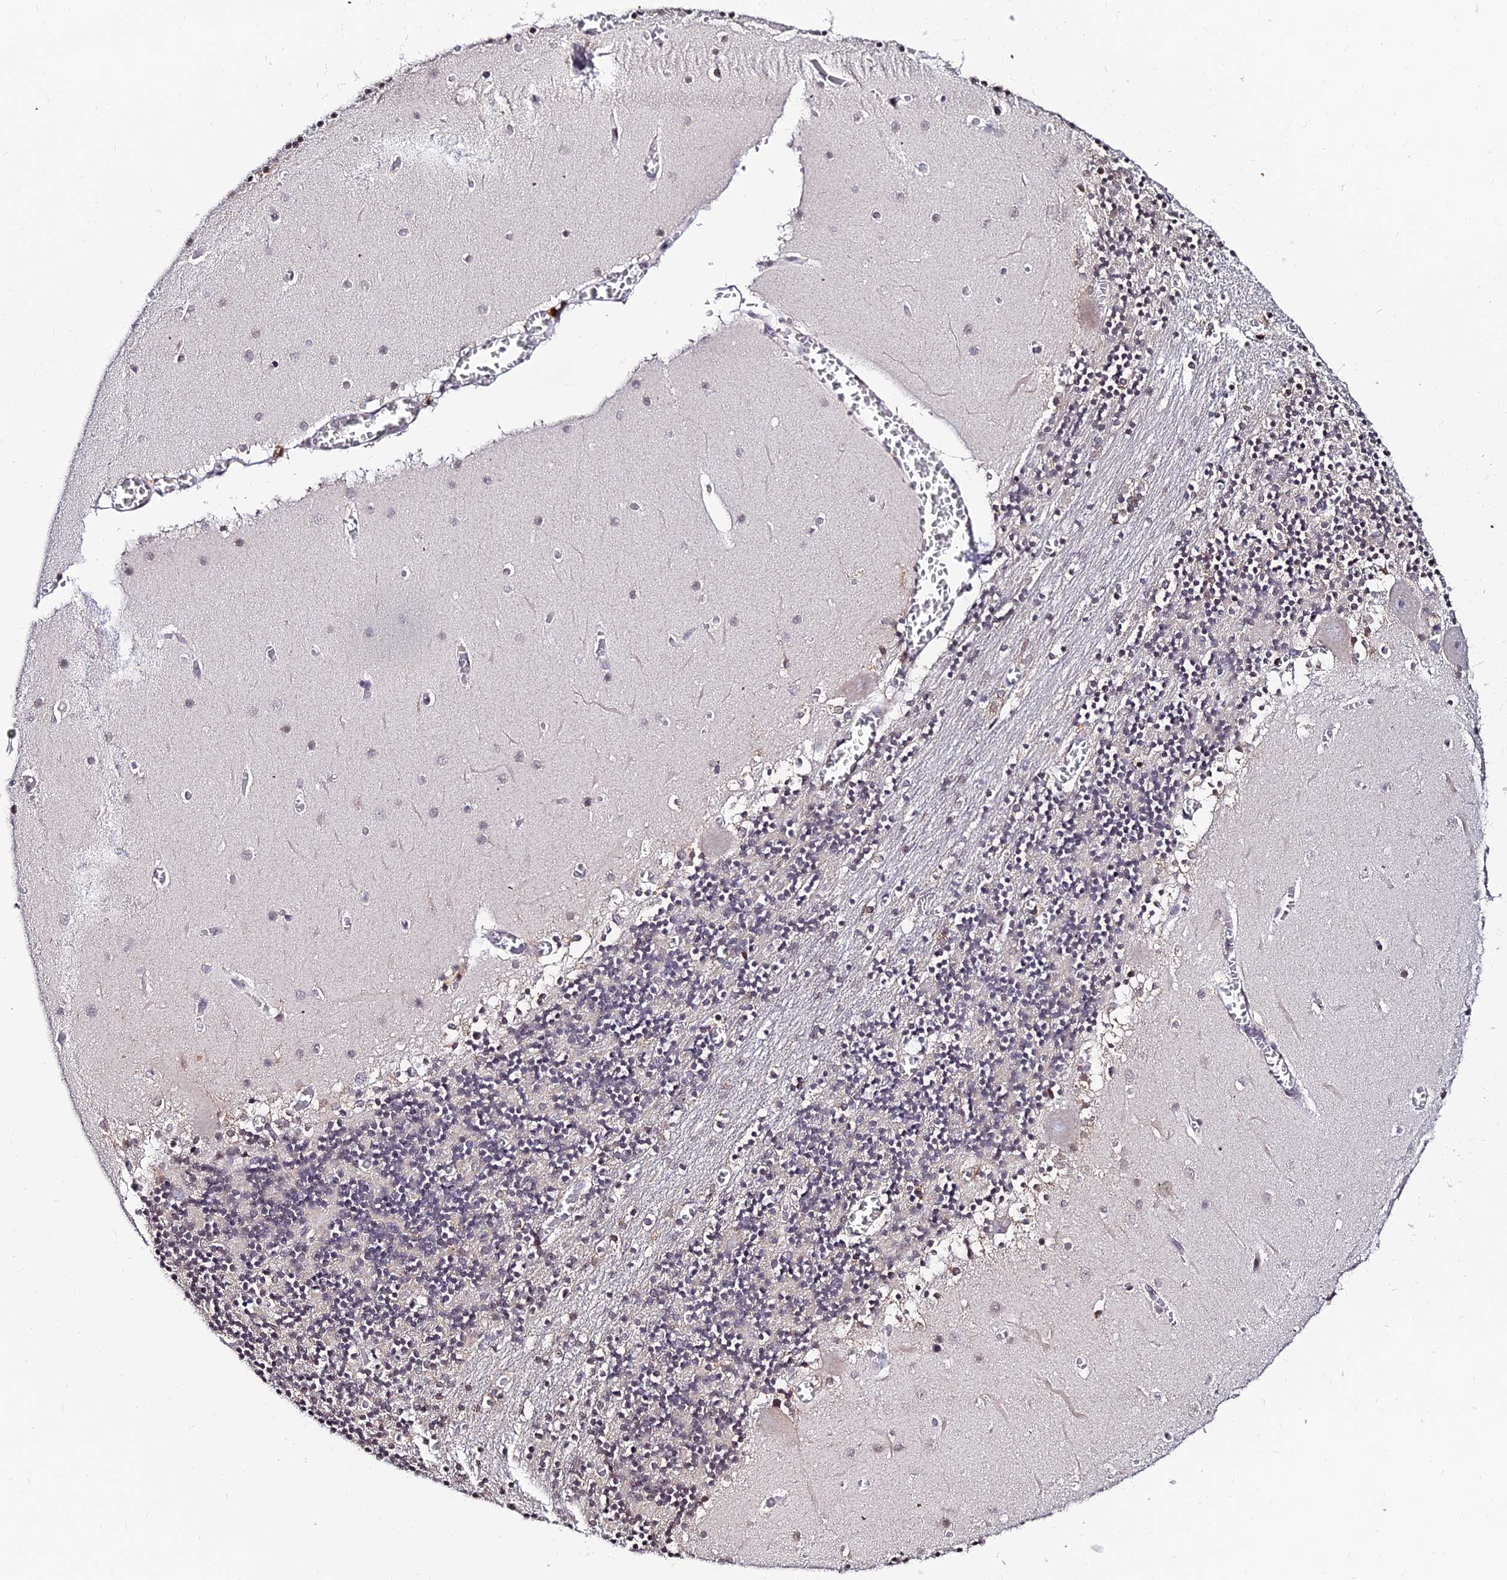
{"staining": {"intensity": "negative", "quantity": "none", "location": "none"}, "tissue": "cerebellum", "cell_type": "Cells in granular layer", "image_type": "normal", "snomed": [{"axis": "morphology", "description": "Normal tissue, NOS"}, {"axis": "topography", "description": "Cerebellum"}], "caption": "Human cerebellum stained for a protein using IHC exhibits no positivity in cells in granular layer.", "gene": "CDNF", "patient": {"sex": "female", "age": 28}}